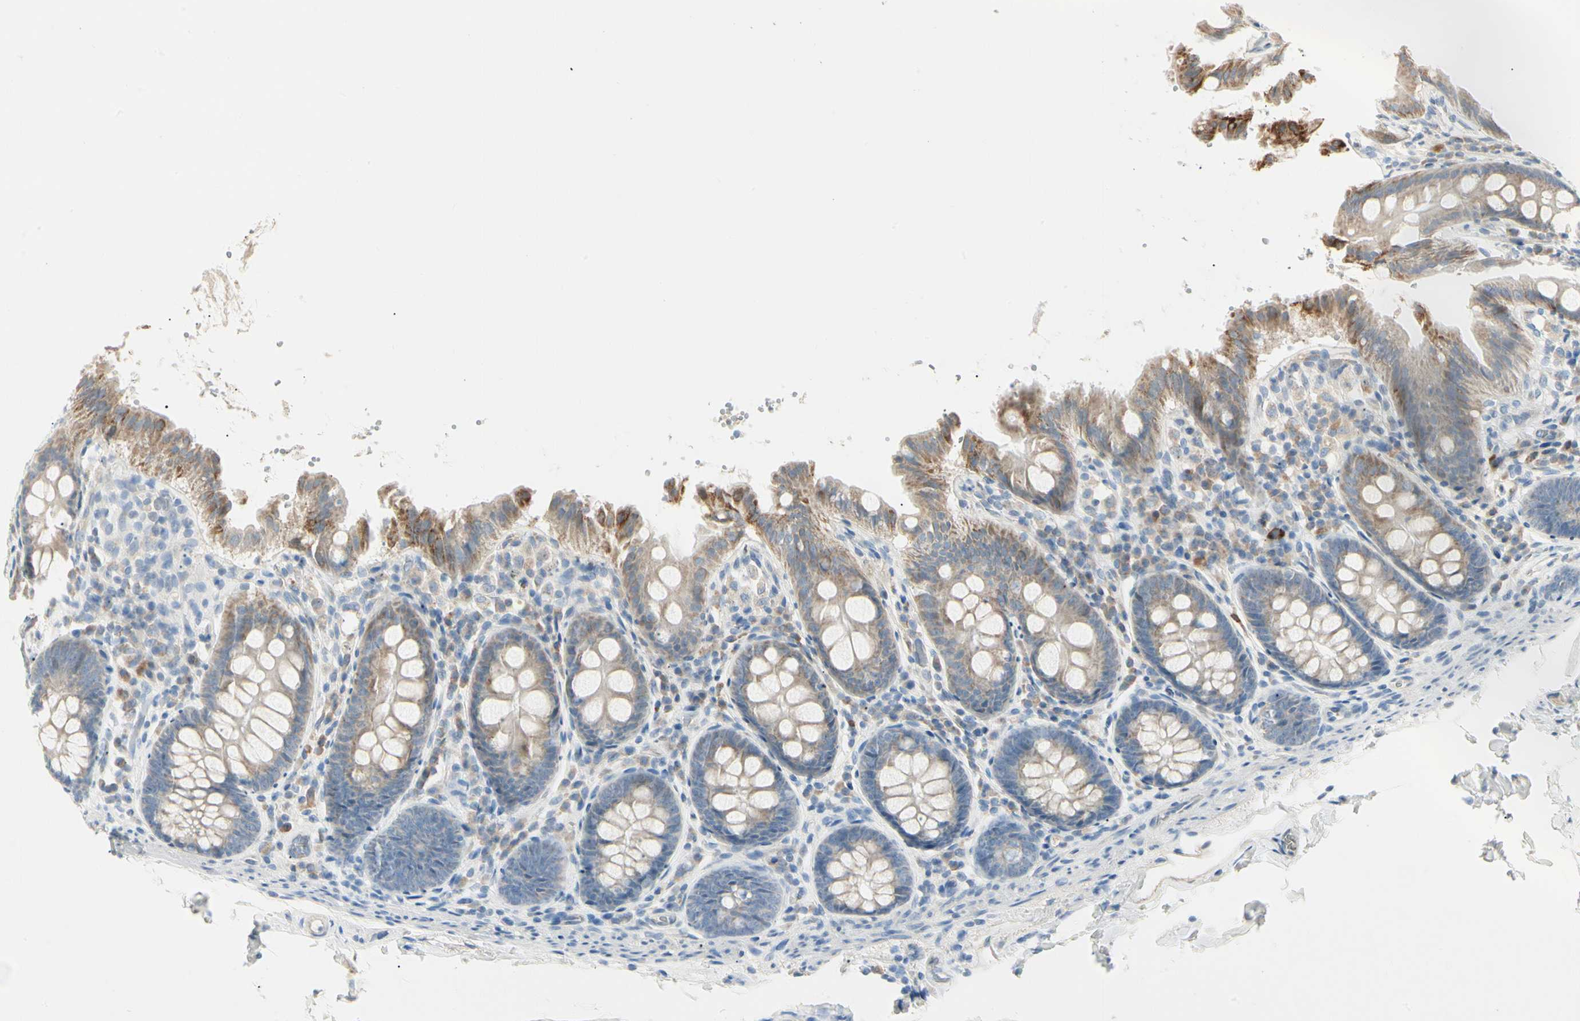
{"staining": {"intensity": "negative", "quantity": "none", "location": "none"}, "tissue": "colon", "cell_type": "Endothelial cells", "image_type": "normal", "snomed": [{"axis": "morphology", "description": "Normal tissue, NOS"}, {"axis": "topography", "description": "Colon"}], "caption": "Immunohistochemical staining of normal human colon shows no significant positivity in endothelial cells.", "gene": "ALDH18A1", "patient": {"sex": "female", "age": 61}}